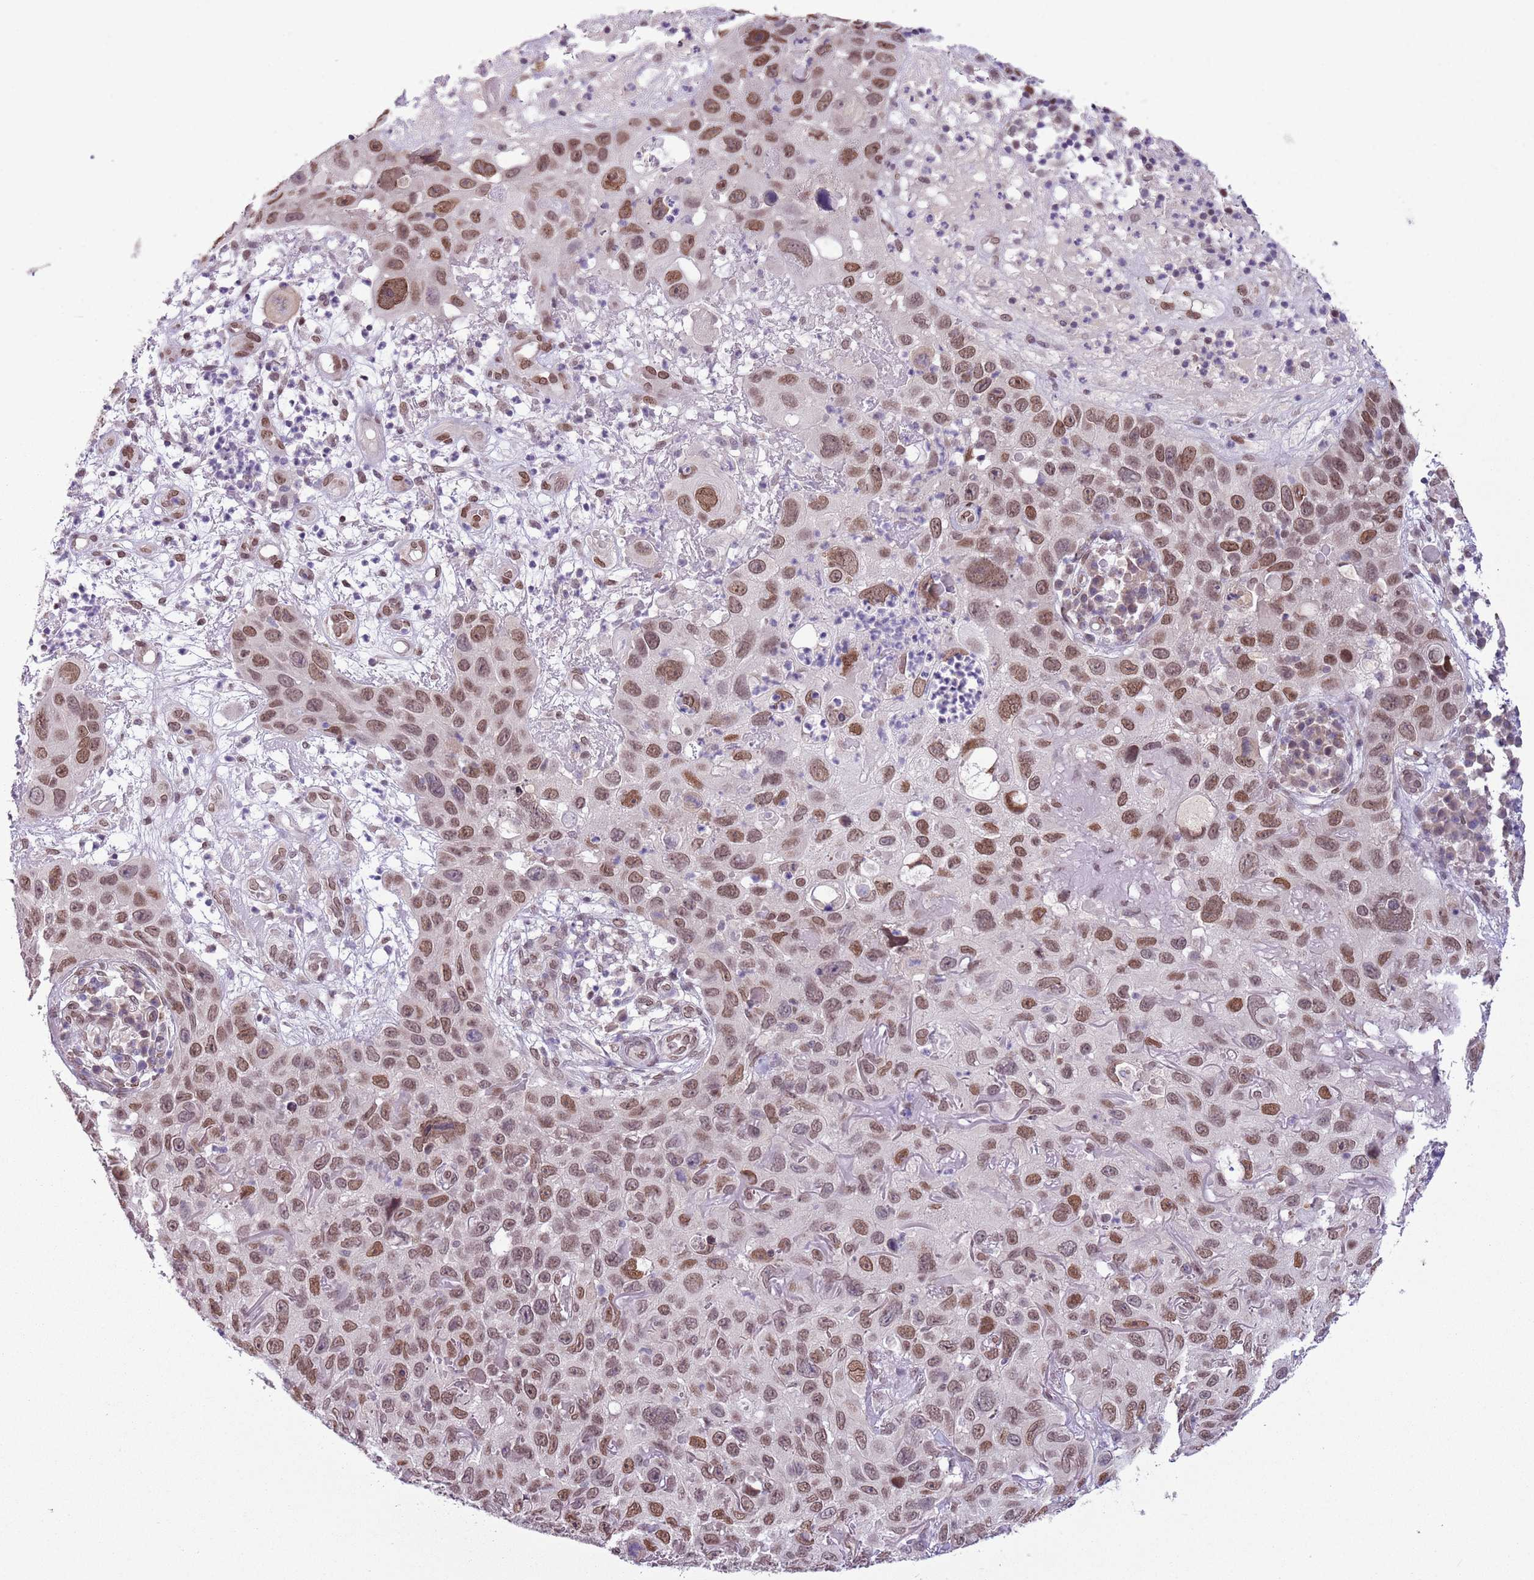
{"staining": {"intensity": "moderate", "quantity": ">75%", "location": "nuclear"}, "tissue": "skin cancer", "cell_type": "Tumor cells", "image_type": "cancer", "snomed": [{"axis": "morphology", "description": "Squamous cell carcinoma in situ, NOS"}, {"axis": "morphology", "description": "Squamous cell carcinoma, NOS"}, {"axis": "topography", "description": "Skin"}], "caption": "Squamous cell carcinoma in situ (skin) stained for a protein (brown) displays moderate nuclear positive expression in about >75% of tumor cells.", "gene": "ZGLP1", "patient": {"sex": "male", "age": 93}}